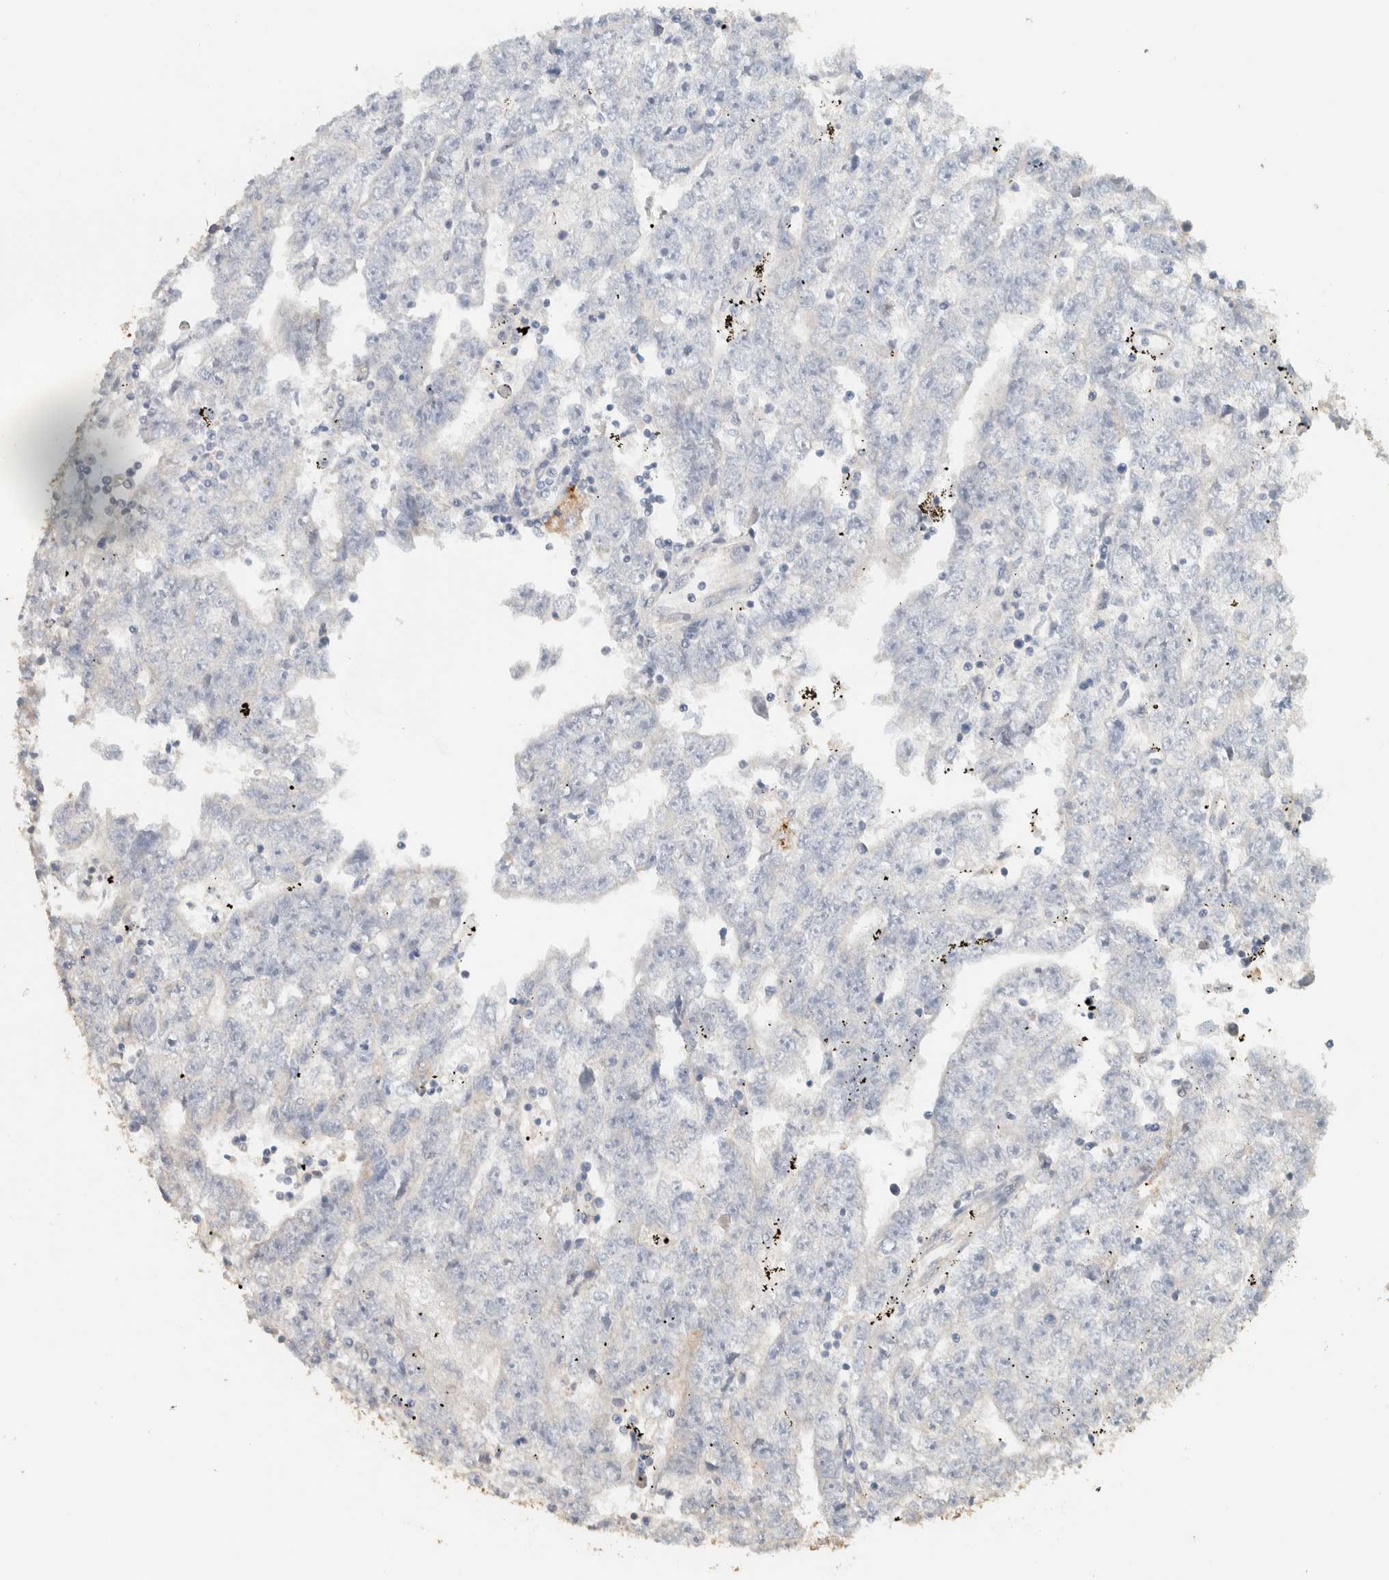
{"staining": {"intensity": "negative", "quantity": "none", "location": "none"}, "tissue": "testis cancer", "cell_type": "Tumor cells", "image_type": "cancer", "snomed": [{"axis": "morphology", "description": "Carcinoma, Embryonal, NOS"}, {"axis": "topography", "description": "Testis"}], "caption": "DAB (3,3'-diaminobenzidine) immunohistochemical staining of testis embryonal carcinoma displays no significant staining in tumor cells. The staining was performed using DAB to visualize the protein expression in brown, while the nuclei were stained in blue with hematoxylin (Magnification: 20x).", "gene": "EXOC7", "patient": {"sex": "male", "age": 25}}